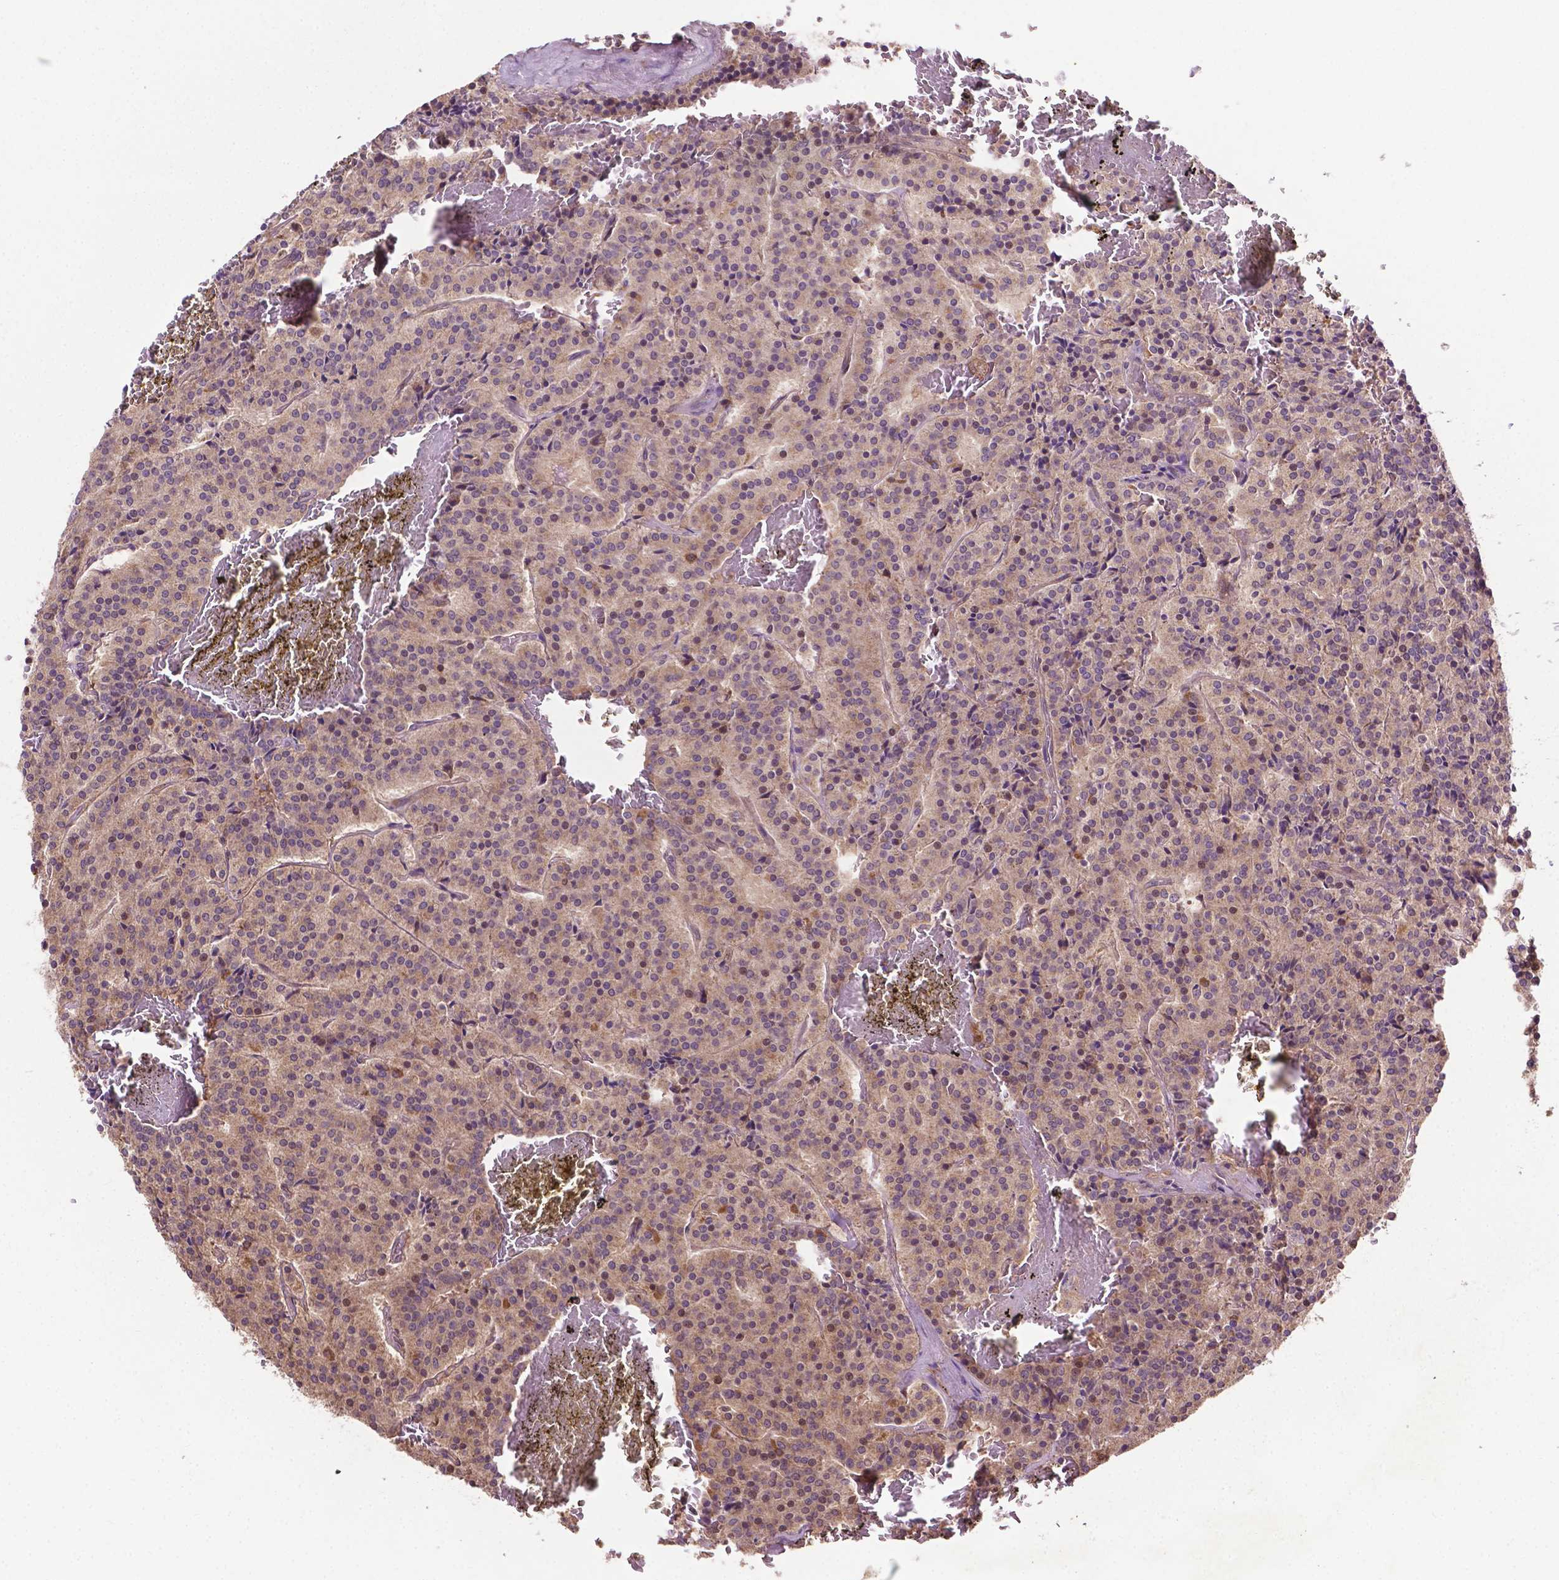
{"staining": {"intensity": "weak", "quantity": ">75%", "location": "cytoplasmic/membranous"}, "tissue": "carcinoid", "cell_type": "Tumor cells", "image_type": "cancer", "snomed": [{"axis": "morphology", "description": "Carcinoid, malignant, NOS"}, {"axis": "topography", "description": "Lung"}], "caption": "An immunohistochemistry (IHC) image of tumor tissue is shown. Protein staining in brown labels weak cytoplasmic/membranous positivity in carcinoid within tumor cells.", "gene": "GJA9", "patient": {"sex": "male", "age": 70}}